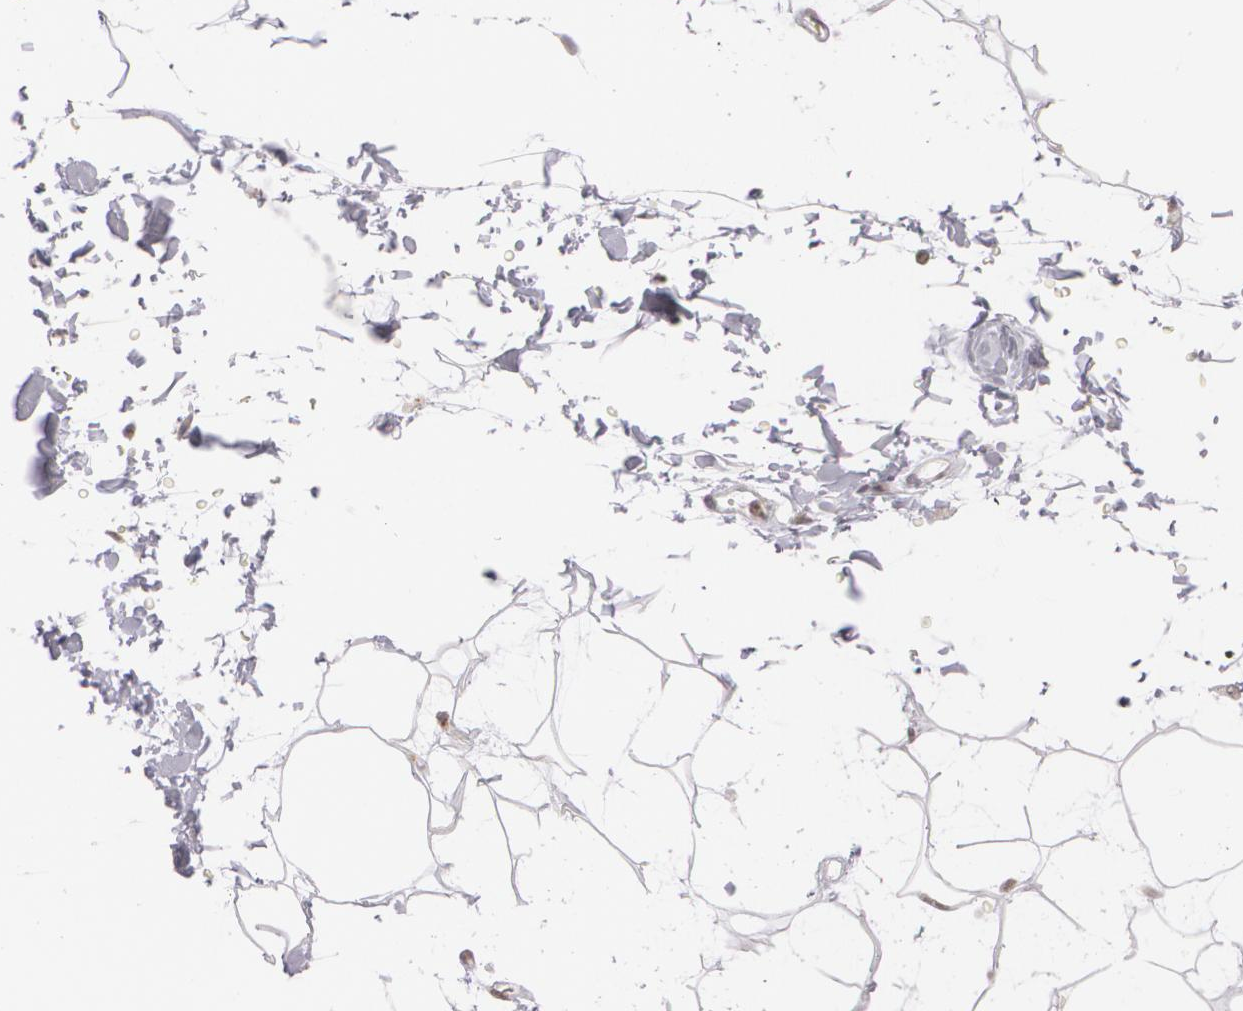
{"staining": {"intensity": "moderate", "quantity": ">75%", "location": "nuclear"}, "tissue": "adipose tissue", "cell_type": "Adipocytes", "image_type": "normal", "snomed": [{"axis": "morphology", "description": "Normal tissue, NOS"}, {"axis": "topography", "description": "Soft tissue"}], "caption": "Immunohistochemical staining of unremarkable adipose tissue displays medium levels of moderate nuclear expression in about >75% of adipocytes. (DAB (3,3'-diaminobenzidine) IHC, brown staining for protein, blue staining for nuclei).", "gene": "MUC1", "patient": {"sex": "male", "age": 72}}